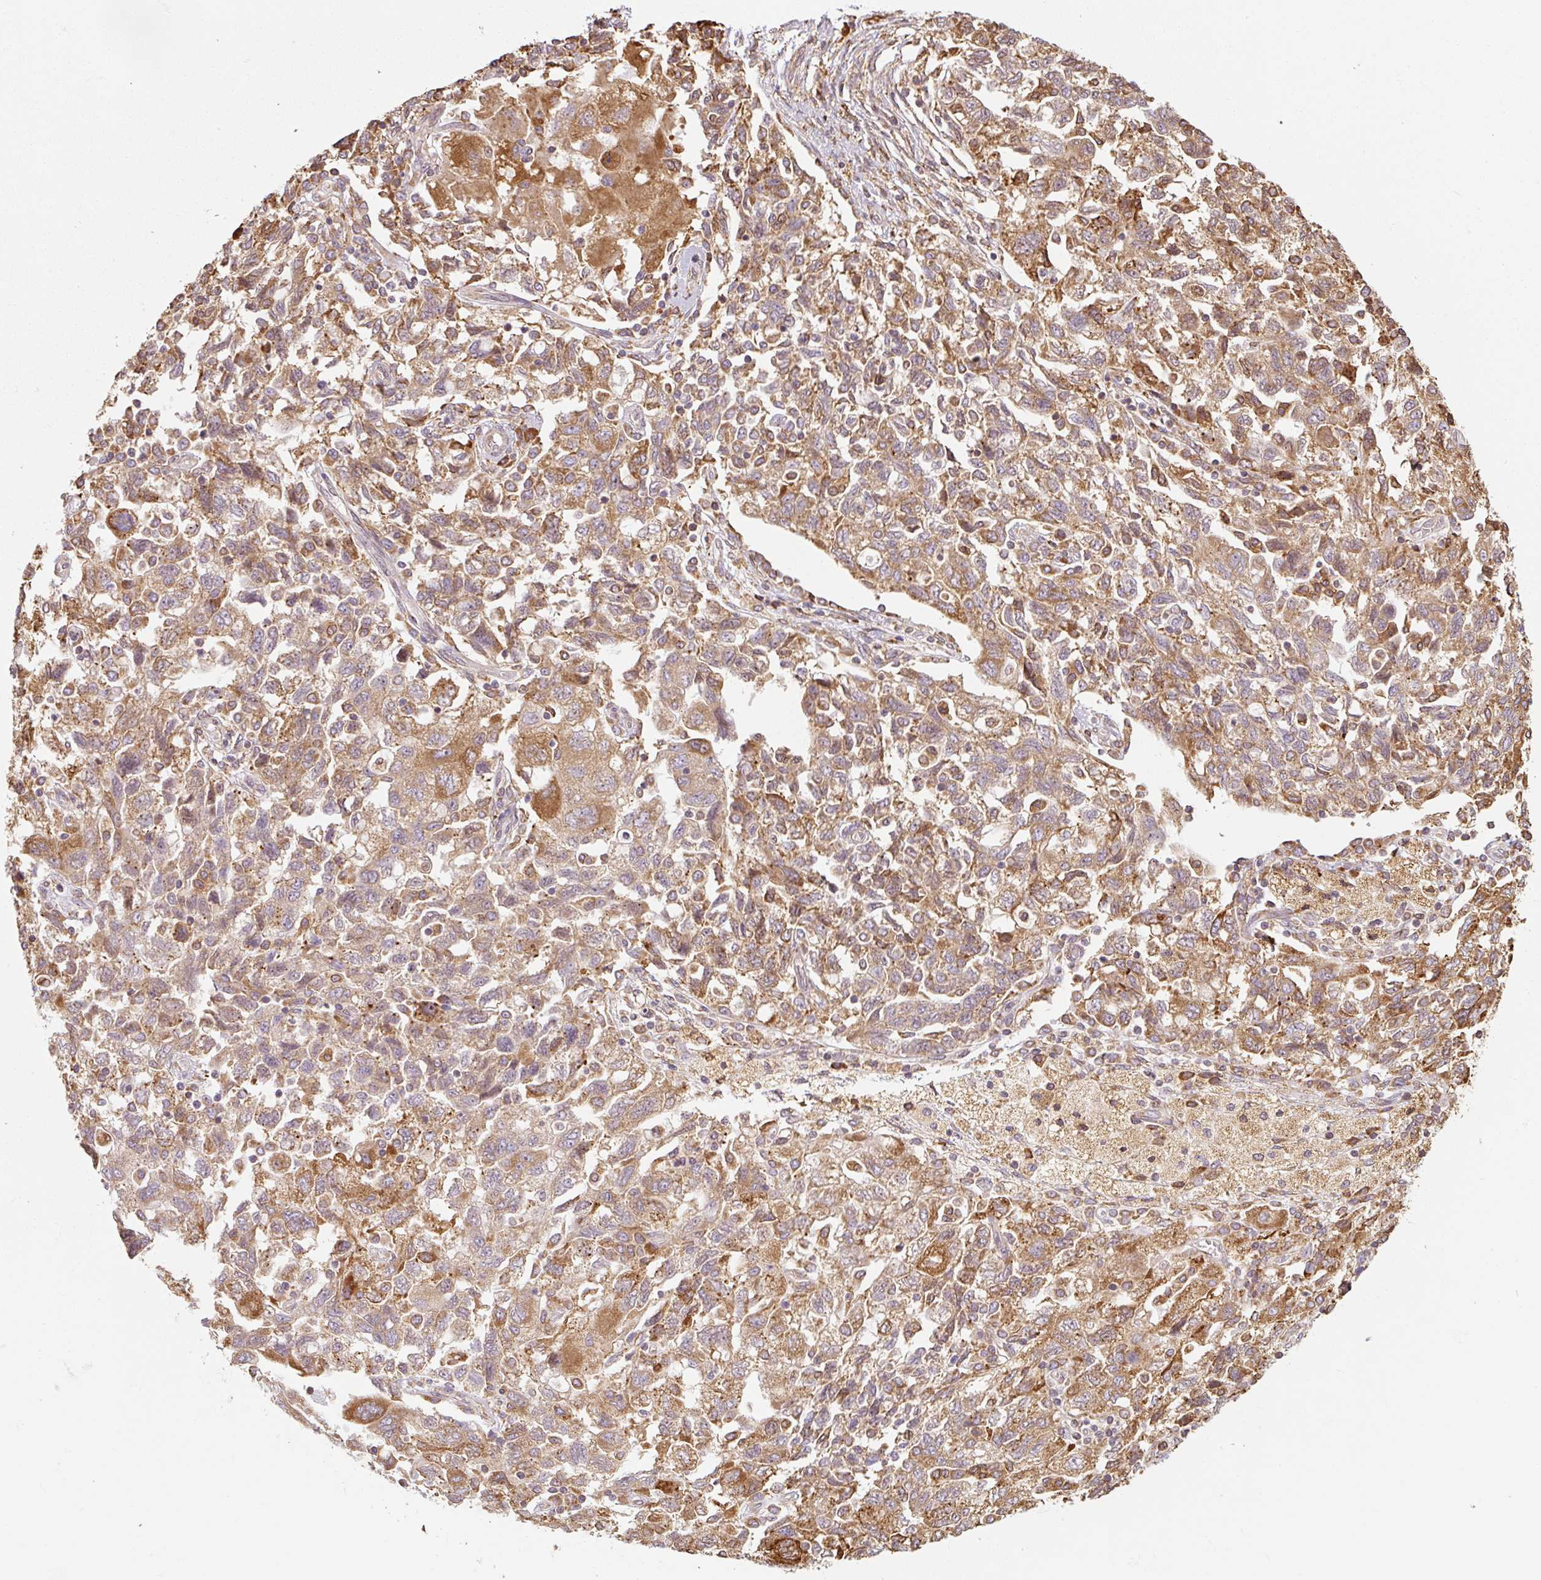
{"staining": {"intensity": "moderate", "quantity": ">75%", "location": "cytoplasmic/membranous"}, "tissue": "ovarian cancer", "cell_type": "Tumor cells", "image_type": "cancer", "snomed": [{"axis": "morphology", "description": "Carcinoma, NOS"}, {"axis": "morphology", "description": "Cystadenocarcinoma, serous, NOS"}, {"axis": "topography", "description": "Ovary"}], "caption": "Ovarian cancer (carcinoma) tissue demonstrates moderate cytoplasmic/membranous expression in approximately >75% of tumor cells, visualized by immunohistochemistry.", "gene": "PRKCSH", "patient": {"sex": "female", "age": 69}}